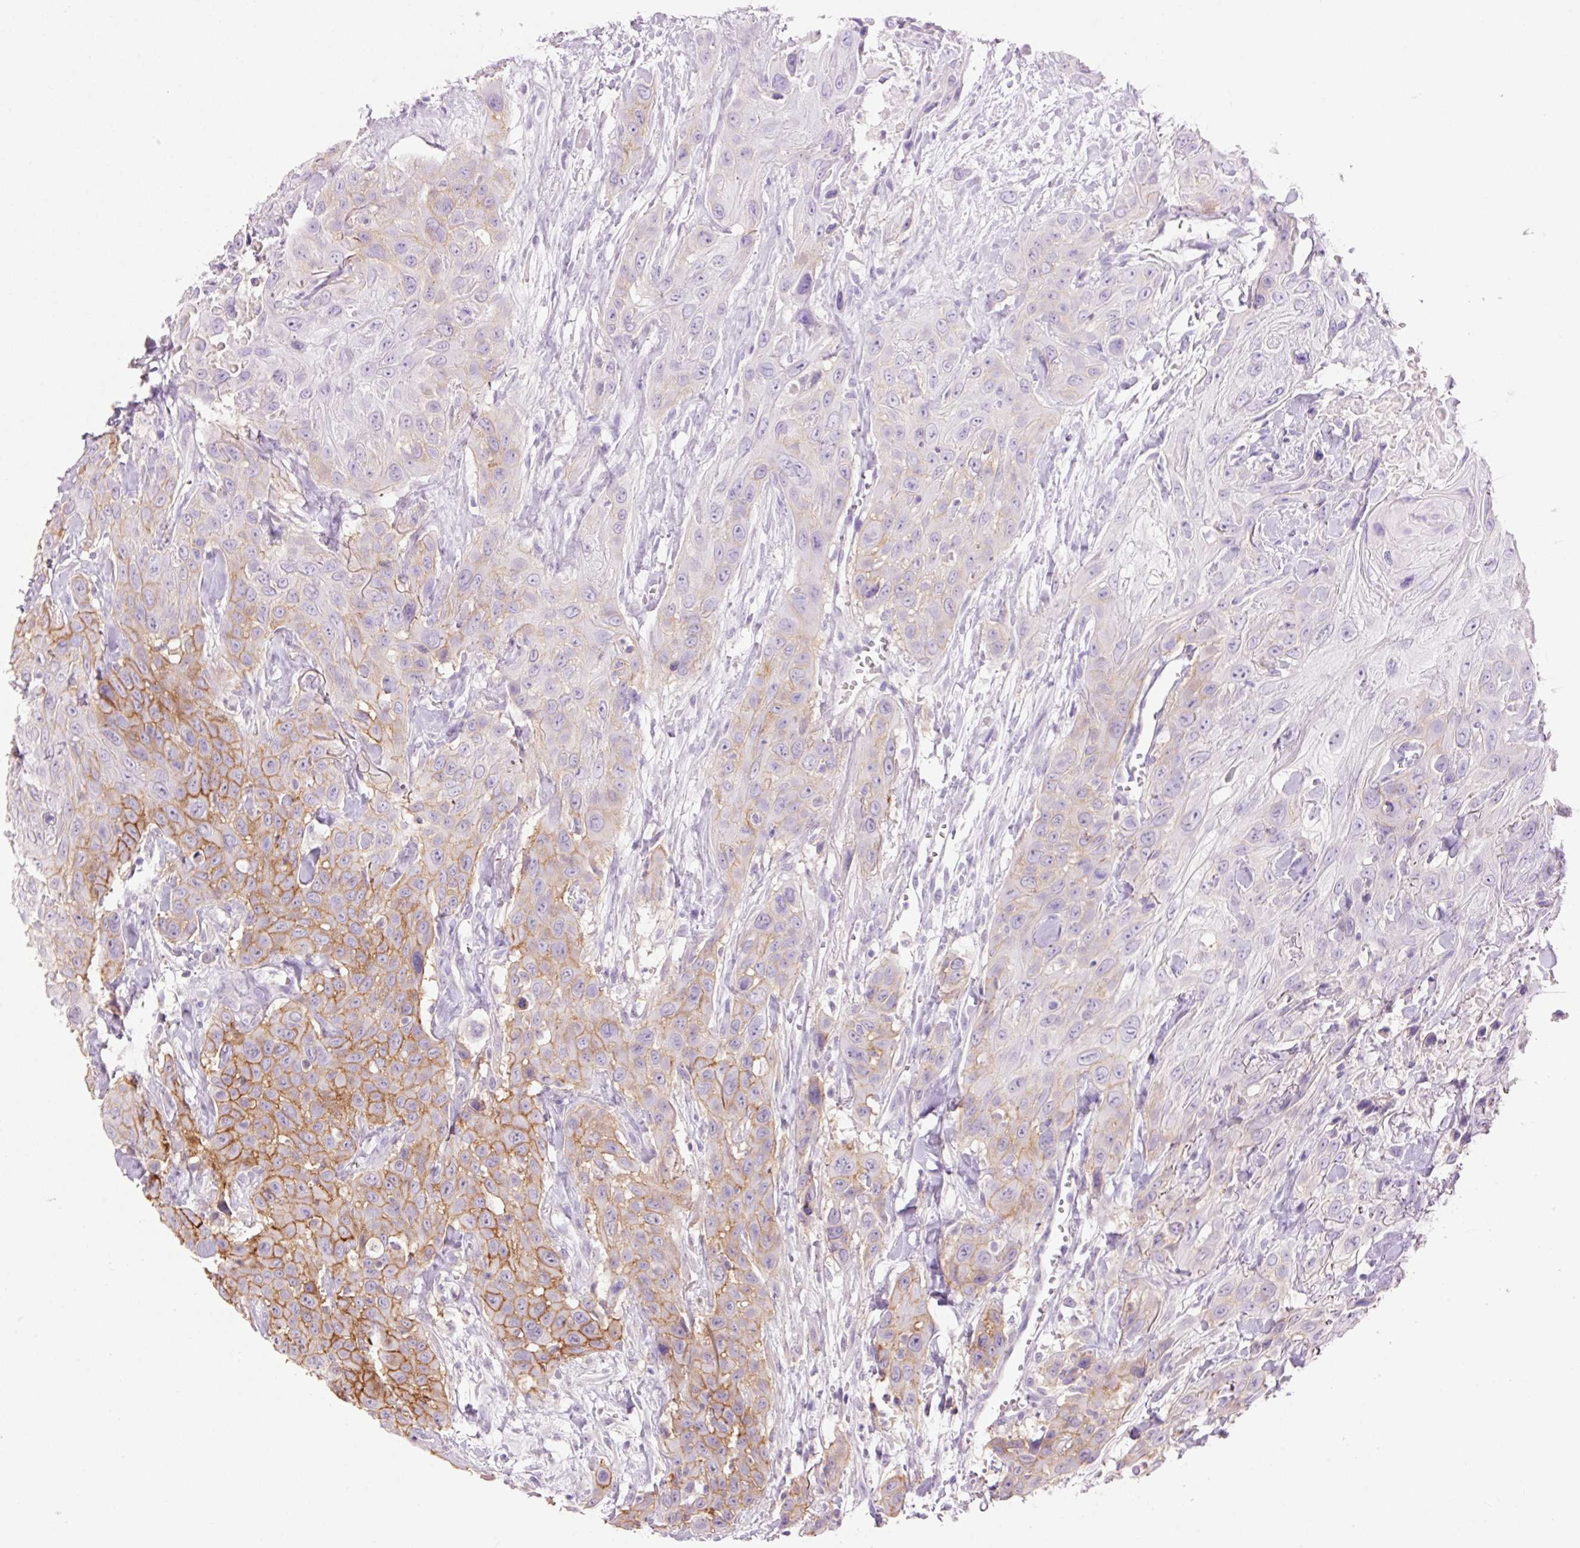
{"staining": {"intensity": "moderate", "quantity": "<25%", "location": "cytoplasmic/membranous"}, "tissue": "head and neck cancer", "cell_type": "Tumor cells", "image_type": "cancer", "snomed": [{"axis": "morphology", "description": "Squamous cell carcinoma, NOS"}, {"axis": "topography", "description": "Head-Neck"}], "caption": "High-magnification brightfield microscopy of squamous cell carcinoma (head and neck) stained with DAB (3,3'-diaminobenzidine) (brown) and counterstained with hematoxylin (blue). tumor cells exhibit moderate cytoplasmic/membranous expression is appreciated in approximately<25% of cells. (Brightfield microscopy of DAB IHC at high magnification).", "gene": "SLC1A4", "patient": {"sex": "male", "age": 81}}